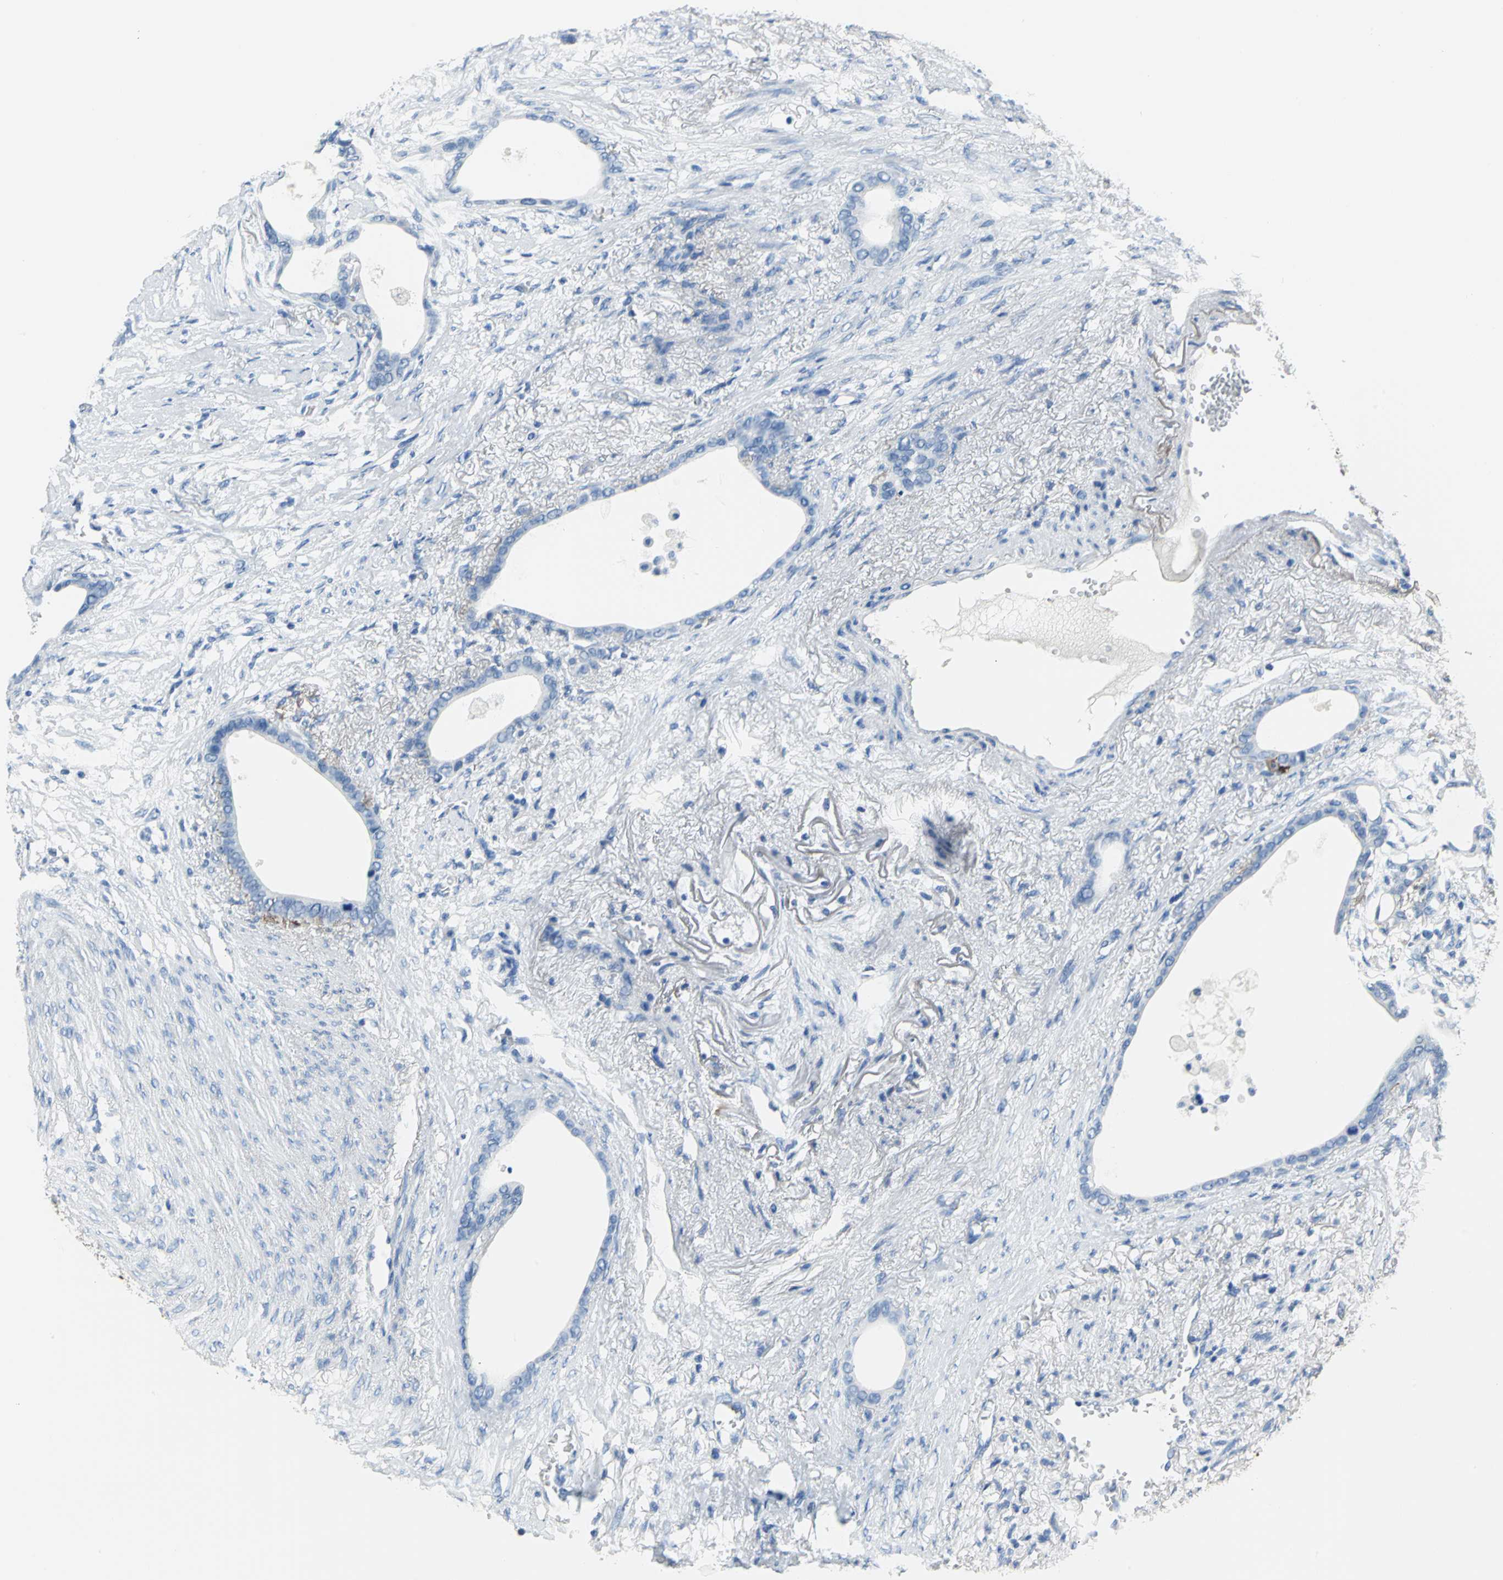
{"staining": {"intensity": "negative", "quantity": "none", "location": "none"}, "tissue": "stomach cancer", "cell_type": "Tumor cells", "image_type": "cancer", "snomed": [{"axis": "morphology", "description": "Adenocarcinoma, NOS"}, {"axis": "topography", "description": "Stomach"}], "caption": "Tumor cells show no significant staining in stomach cancer.", "gene": "PKLR", "patient": {"sex": "female", "age": 75}}